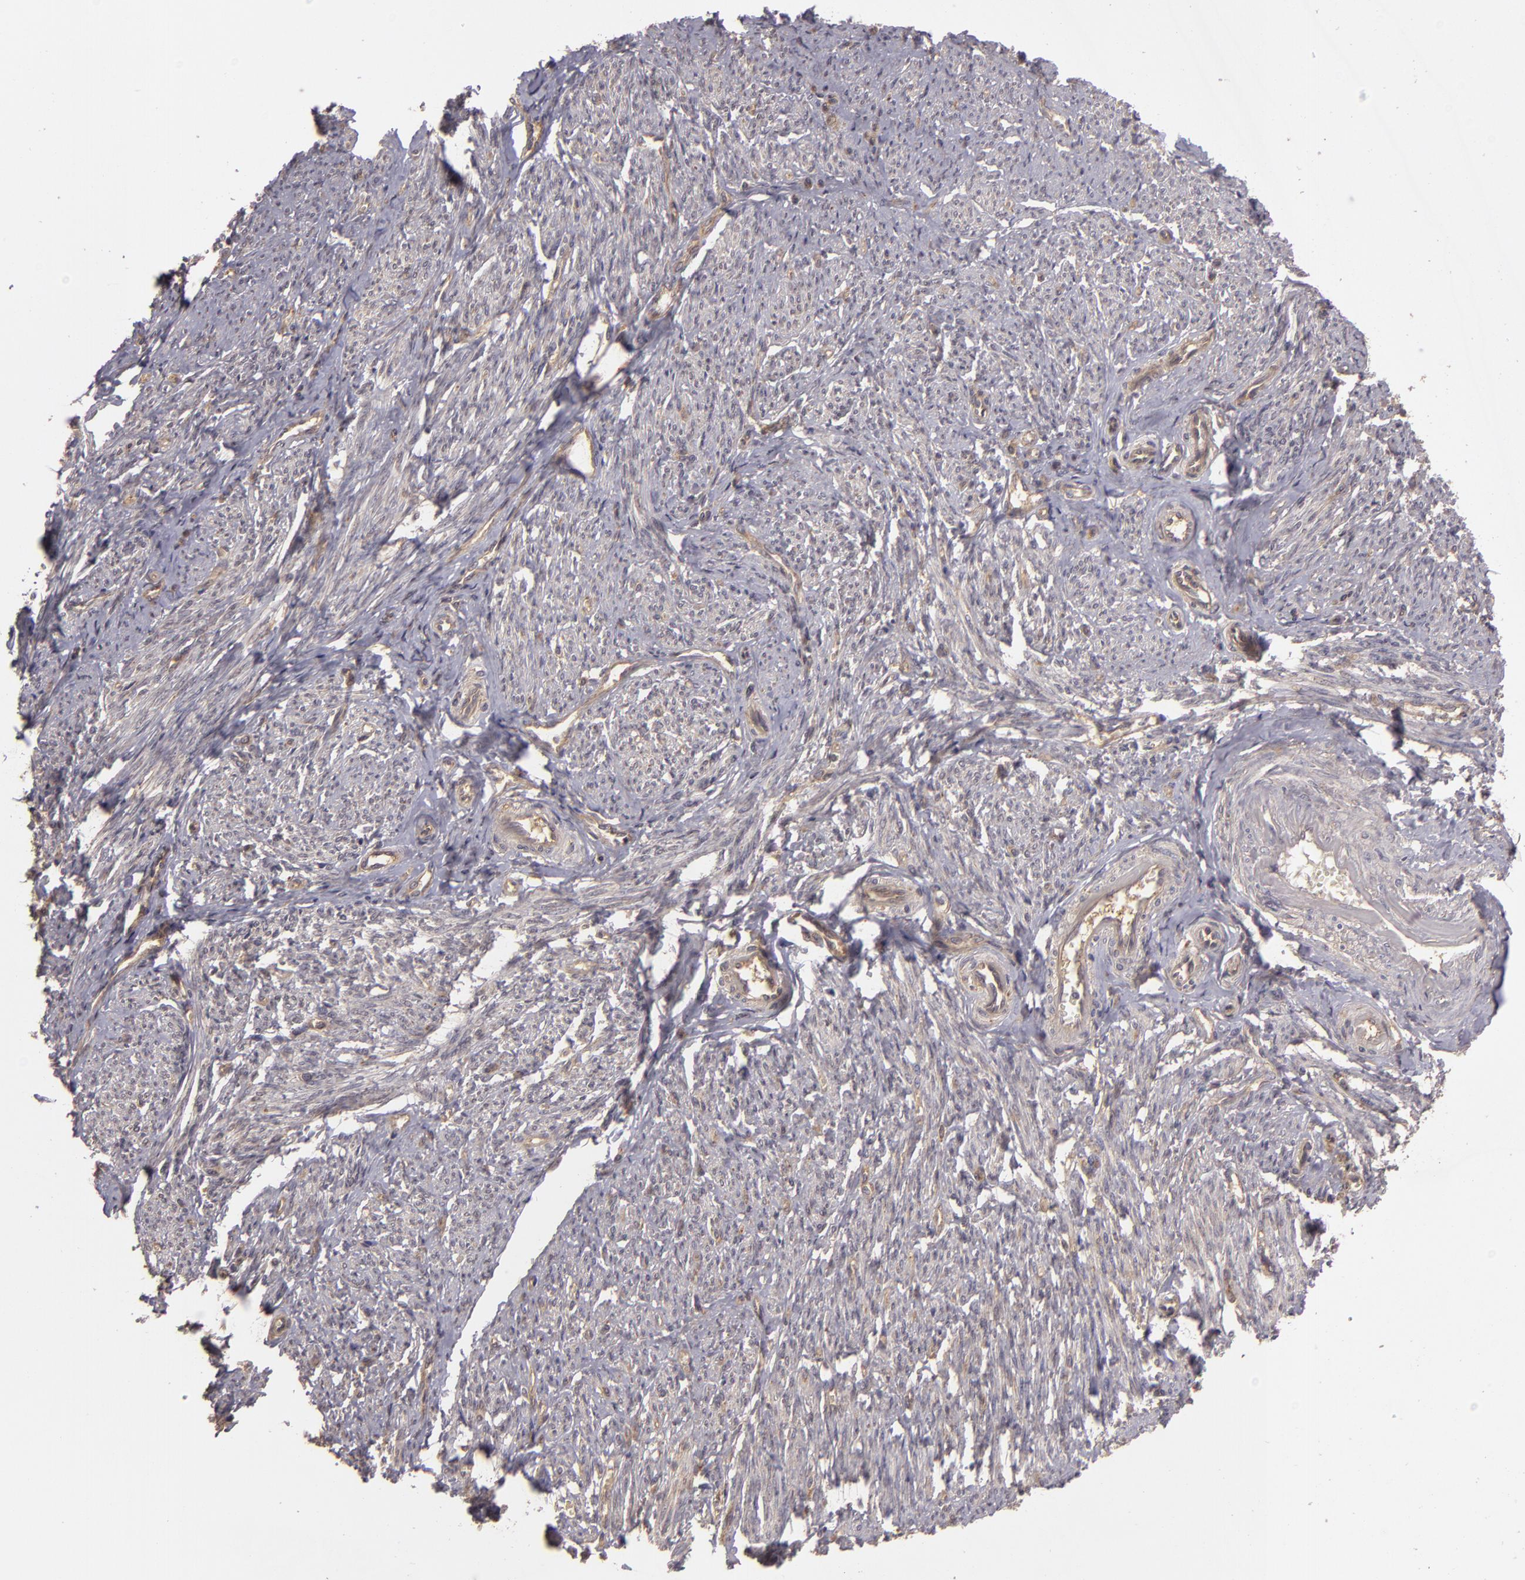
{"staining": {"intensity": "weak", "quantity": ">75%", "location": "cytoplasmic/membranous"}, "tissue": "smooth muscle", "cell_type": "Smooth muscle cells", "image_type": "normal", "snomed": [{"axis": "morphology", "description": "Normal tissue, NOS"}, {"axis": "topography", "description": "Smooth muscle"}, {"axis": "topography", "description": "Cervix"}], "caption": "Immunohistochemistry of normal human smooth muscle exhibits low levels of weak cytoplasmic/membranous staining in about >75% of smooth muscle cells. (brown staining indicates protein expression, while blue staining denotes nuclei).", "gene": "HRAS", "patient": {"sex": "female", "age": 70}}